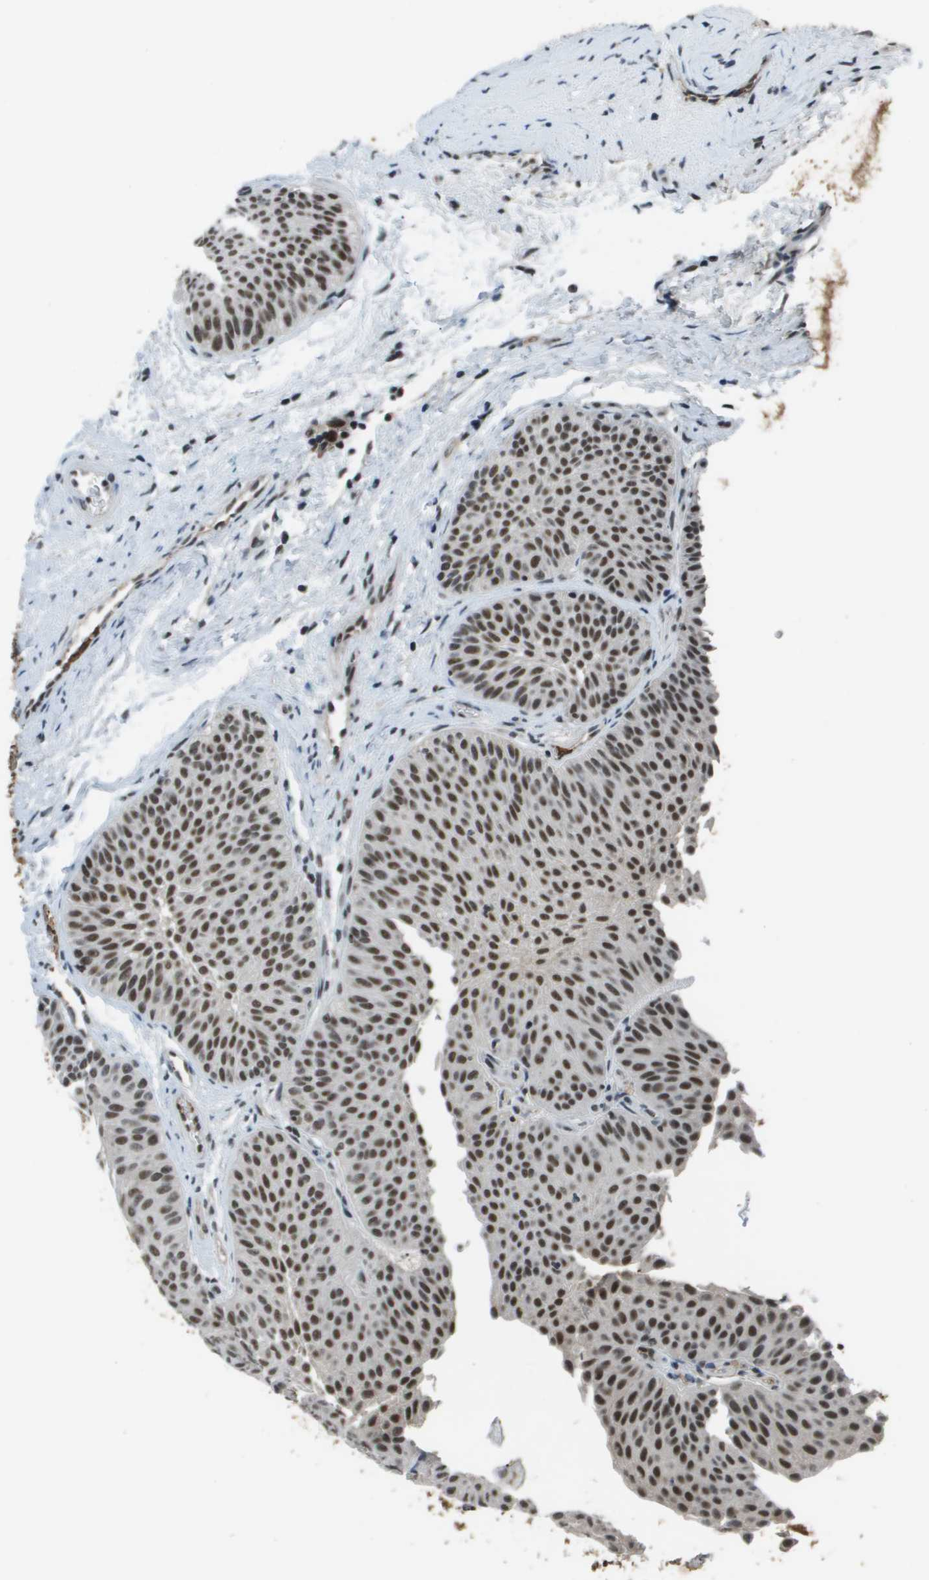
{"staining": {"intensity": "strong", "quantity": ">75%", "location": "nuclear"}, "tissue": "urothelial cancer", "cell_type": "Tumor cells", "image_type": "cancer", "snomed": [{"axis": "morphology", "description": "Urothelial carcinoma, Low grade"}, {"axis": "topography", "description": "Urinary bladder"}], "caption": "This is an image of IHC staining of urothelial cancer, which shows strong positivity in the nuclear of tumor cells.", "gene": "THRAP3", "patient": {"sex": "female", "age": 60}}